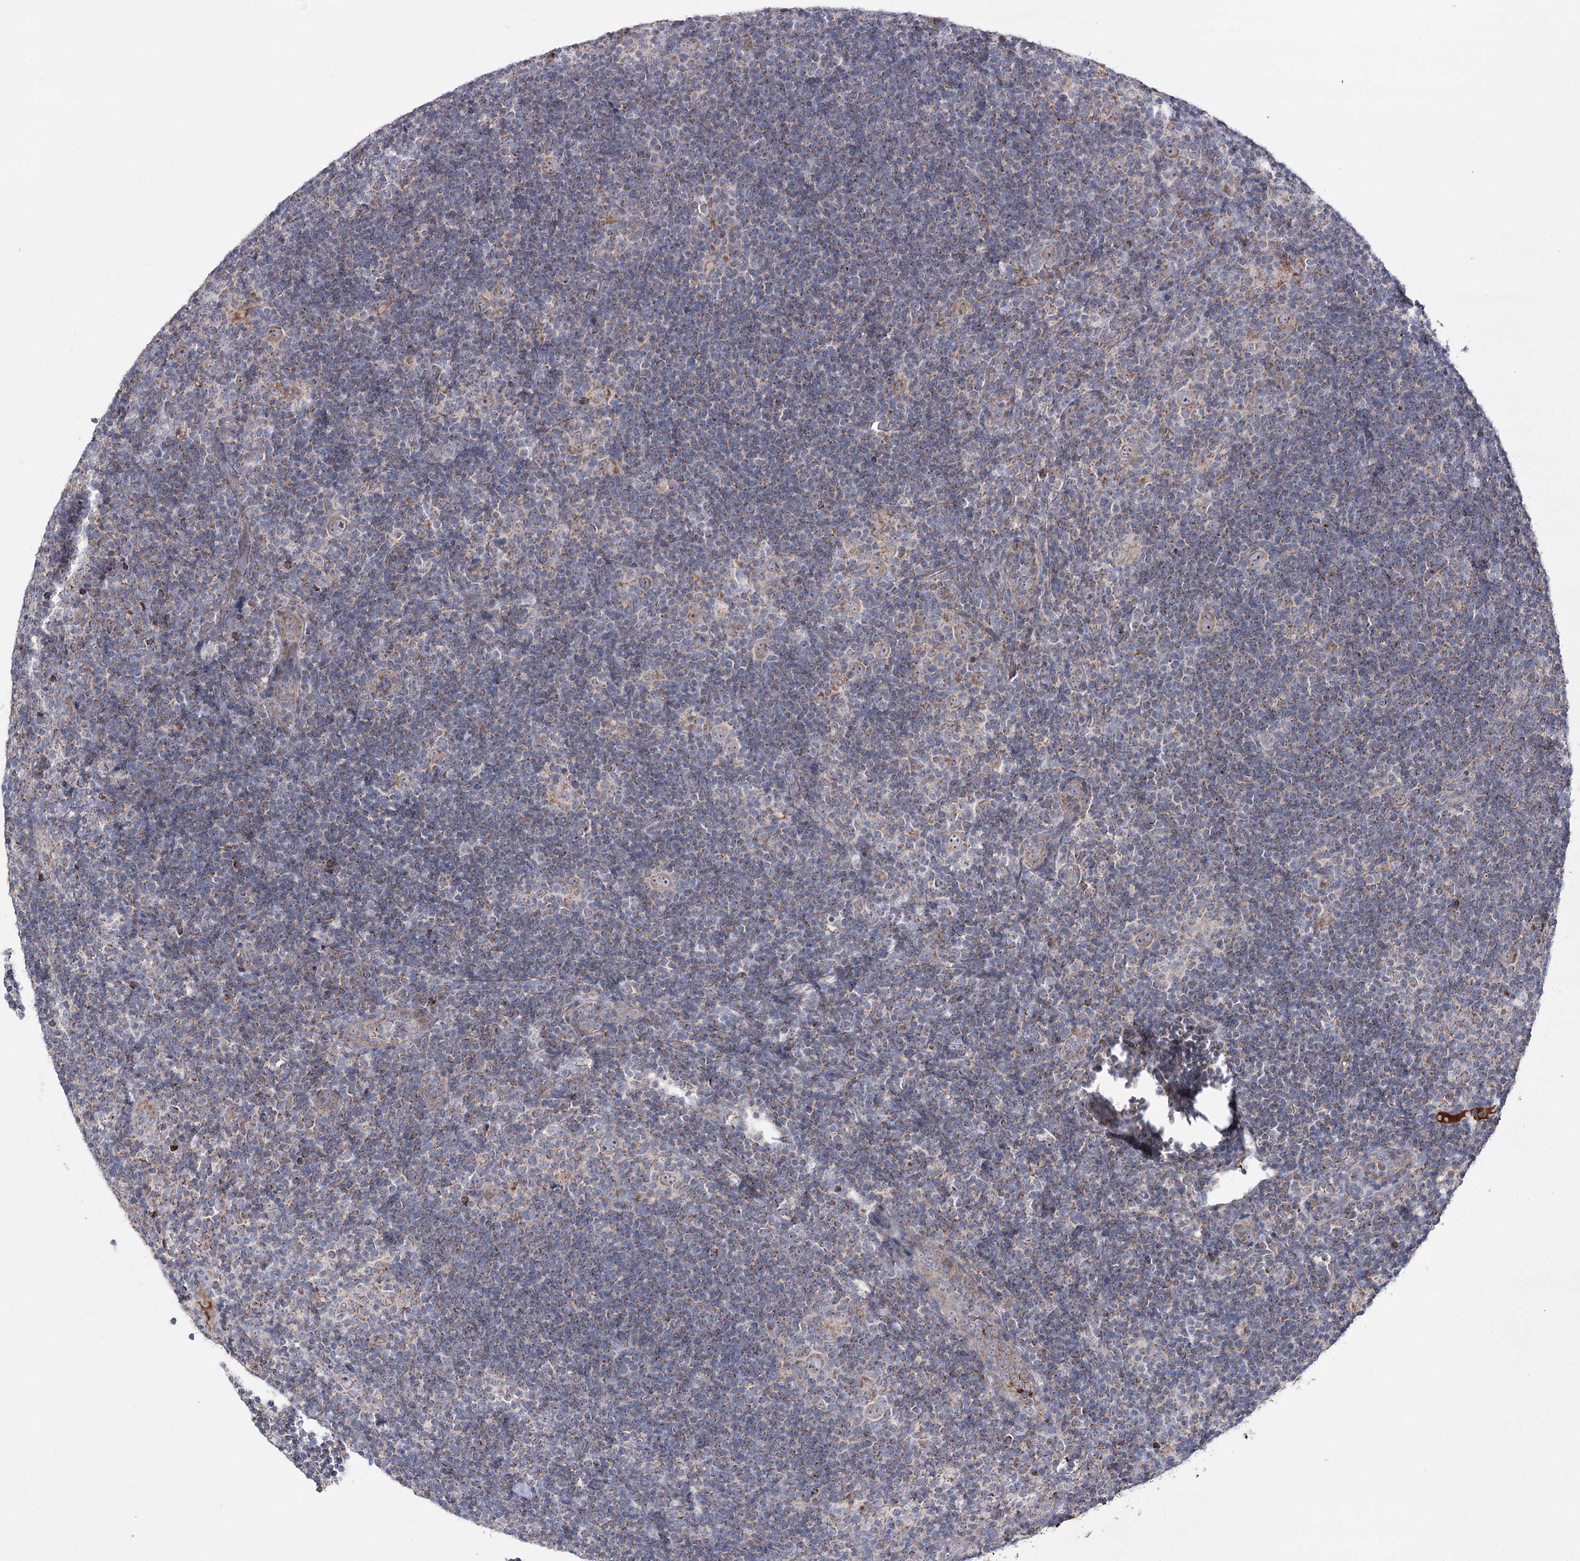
{"staining": {"intensity": "weak", "quantity": ">75%", "location": "cytoplasmic/membranous"}, "tissue": "lymphoma", "cell_type": "Tumor cells", "image_type": "cancer", "snomed": [{"axis": "morphology", "description": "Hodgkin's disease, NOS"}, {"axis": "topography", "description": "Lymph node"}], "caption": "Lymphoma stained with IHC shows weak cytoplasmic/membranous staining in approximately >75% of tumor cells.", "gene": "NADK2", "patient": {"sex": "female", "age": 57}}